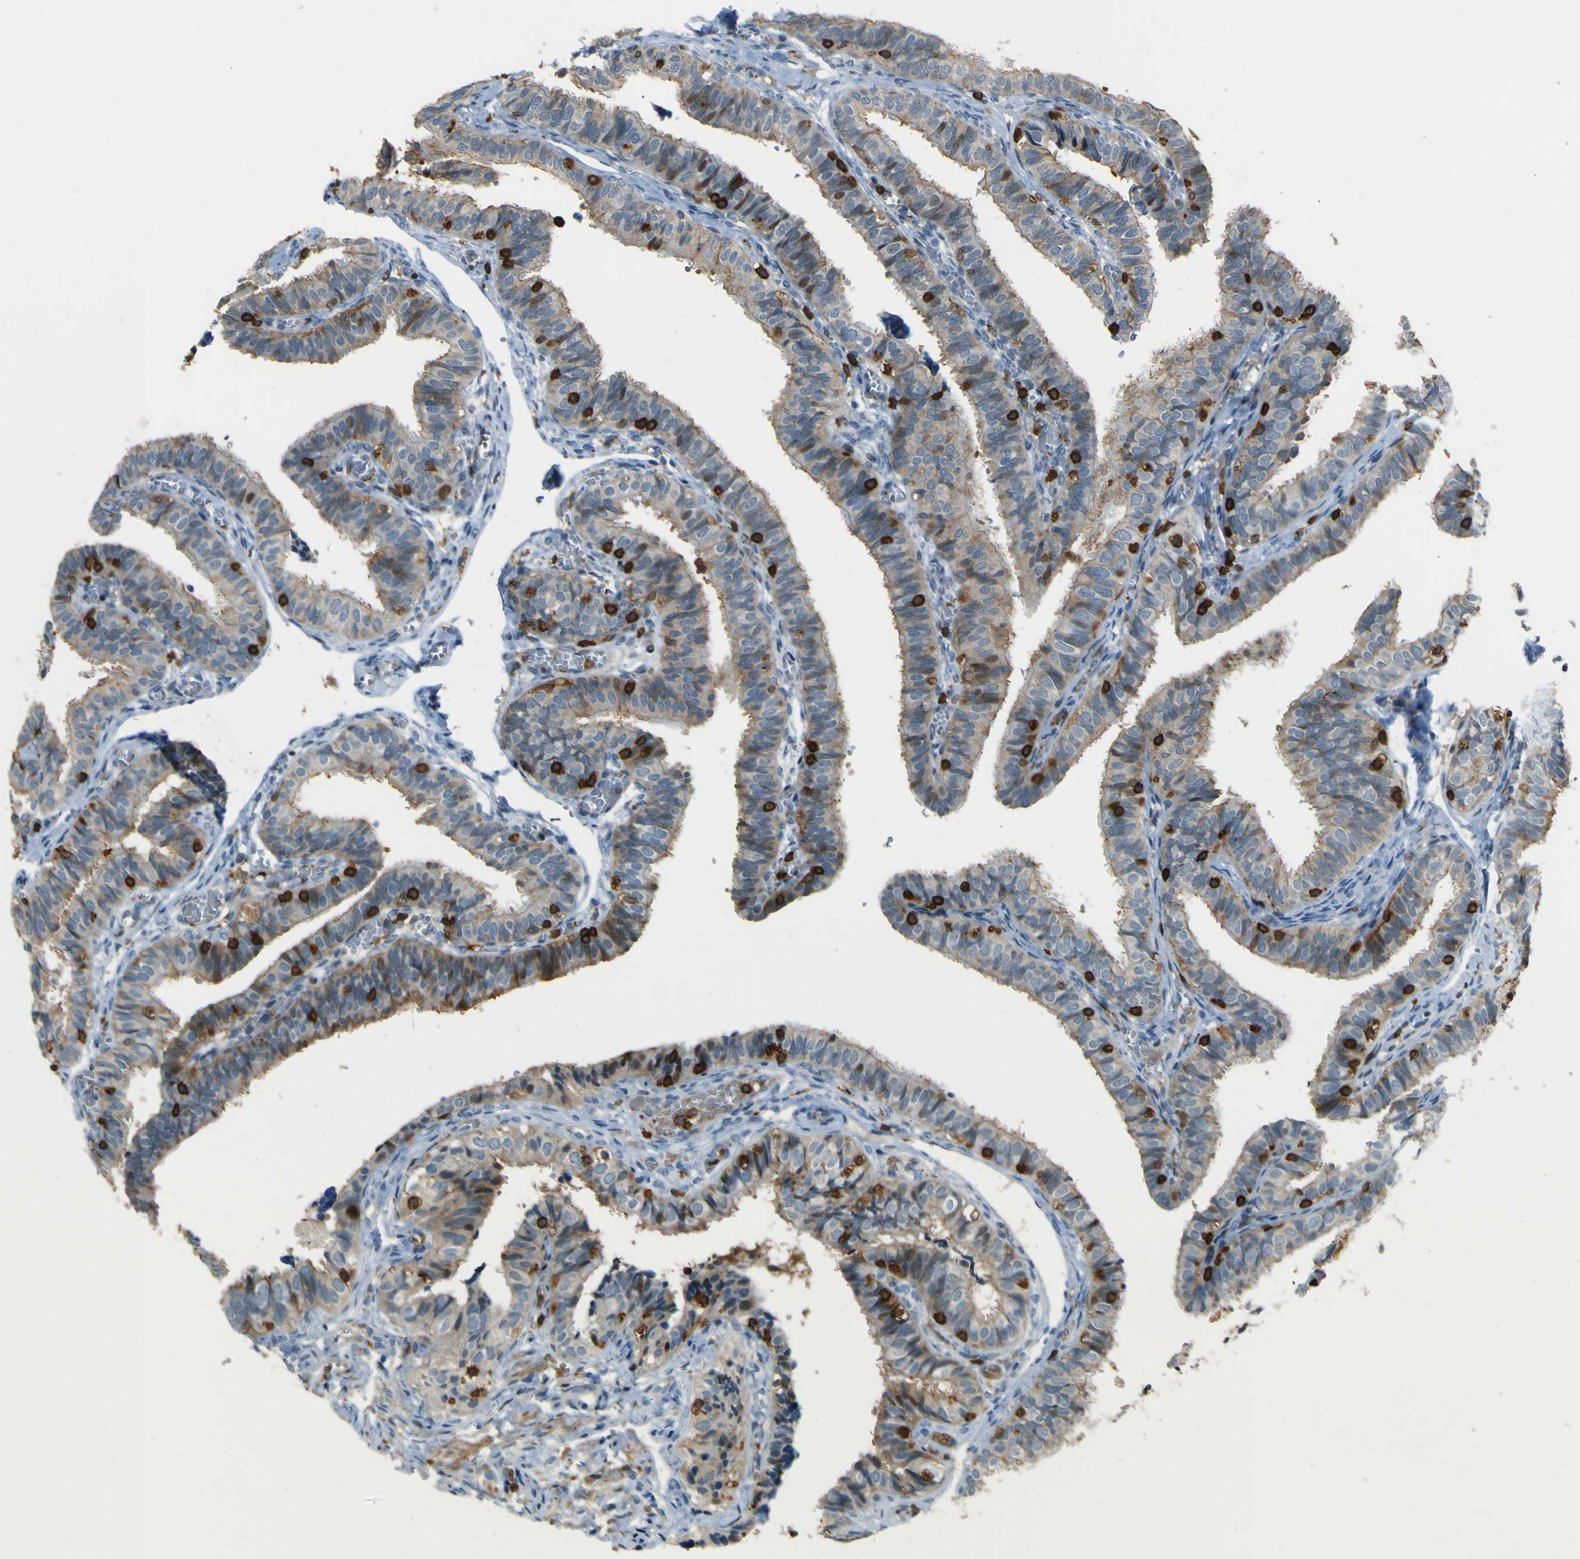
{"staining": {"intensity": "weak", "quantity": ">75%", "location": "cytoplasmic/membranous"}, "tissue": "fallopian tube", "cell_type": "Glandular cells", "image_type": "normal", "snomed": [{"axis": "morphology", "description": "Normal tissue, NOS"}, {"axis": "topography", "description": "Fallopian tube"}], "caption": "Immunohistochemistry (IHC) staining of unremarkable fallopian tube, which displays low levels of weak cytoplasmic/membranous positivity in about >75% of glandular cells indicating weak cytoplasmic/membranous protein staining. The staining was performed using DAB (brown) for protein detection and nuclei were counterstained in hematoxylin (blue).", "gene": "PCDHB5", "patient": {"sex": "female", "age": 46}}